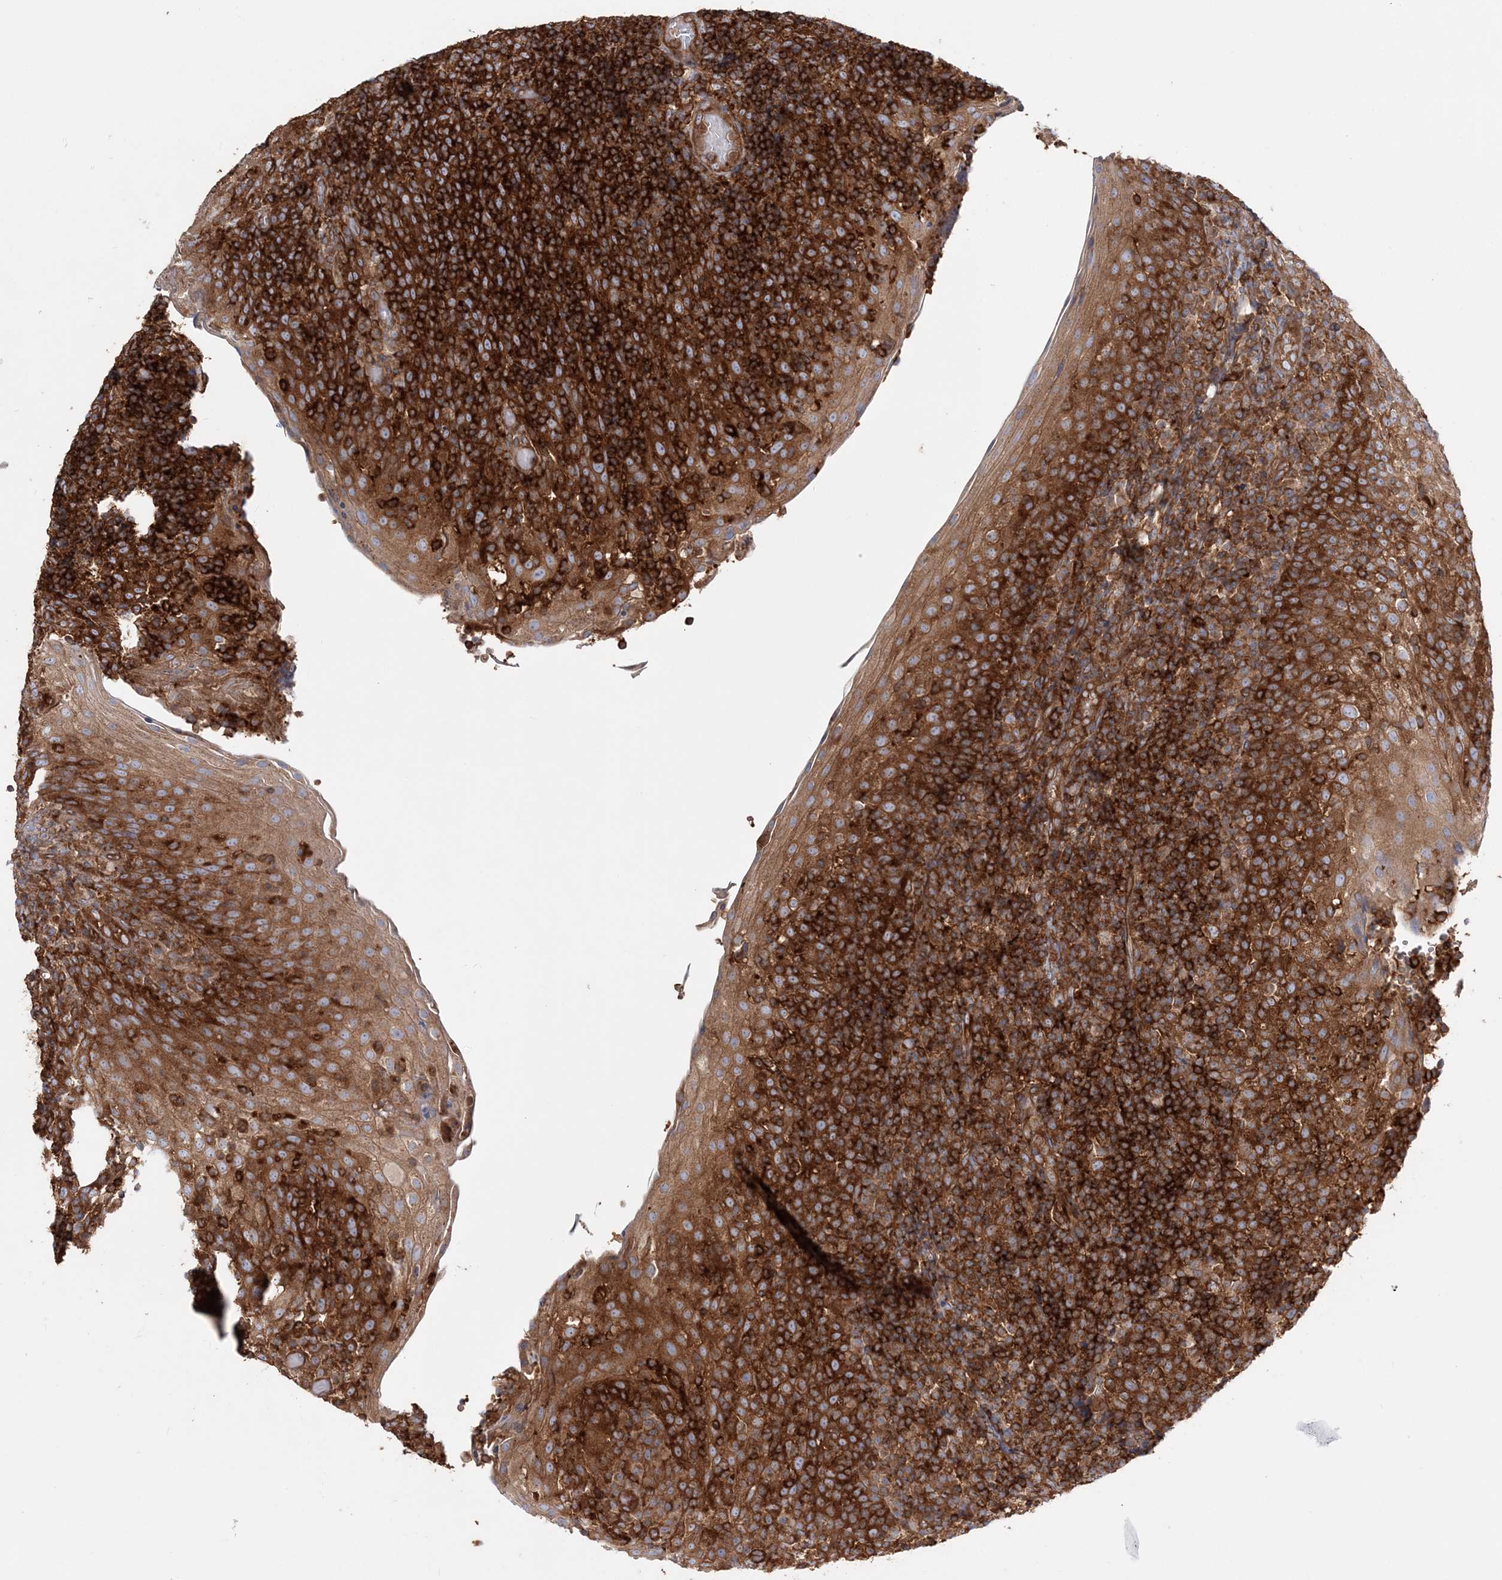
{"staining": {"intensity": "strong", "quantity": ">75%", "location": "cytoplasmic/membranous"}, "tissue": "tonsil", "cell_type": "Germinal center cells", "image_type": "normal", "snomed": [{"axis": "morphology", "description": "Normal tissue, NOS"}, {"axis": "topography", "description": "Tonsil"}], "caption": "Approximately >75% of germinal center cells in normal human tonsil exhibit strong cytoplasmic/membranous protein positivity as visualized by brown immunohistochemical staining.", "gene": "TBC1D5", "patient": {"sex": "female", "age": 19}}